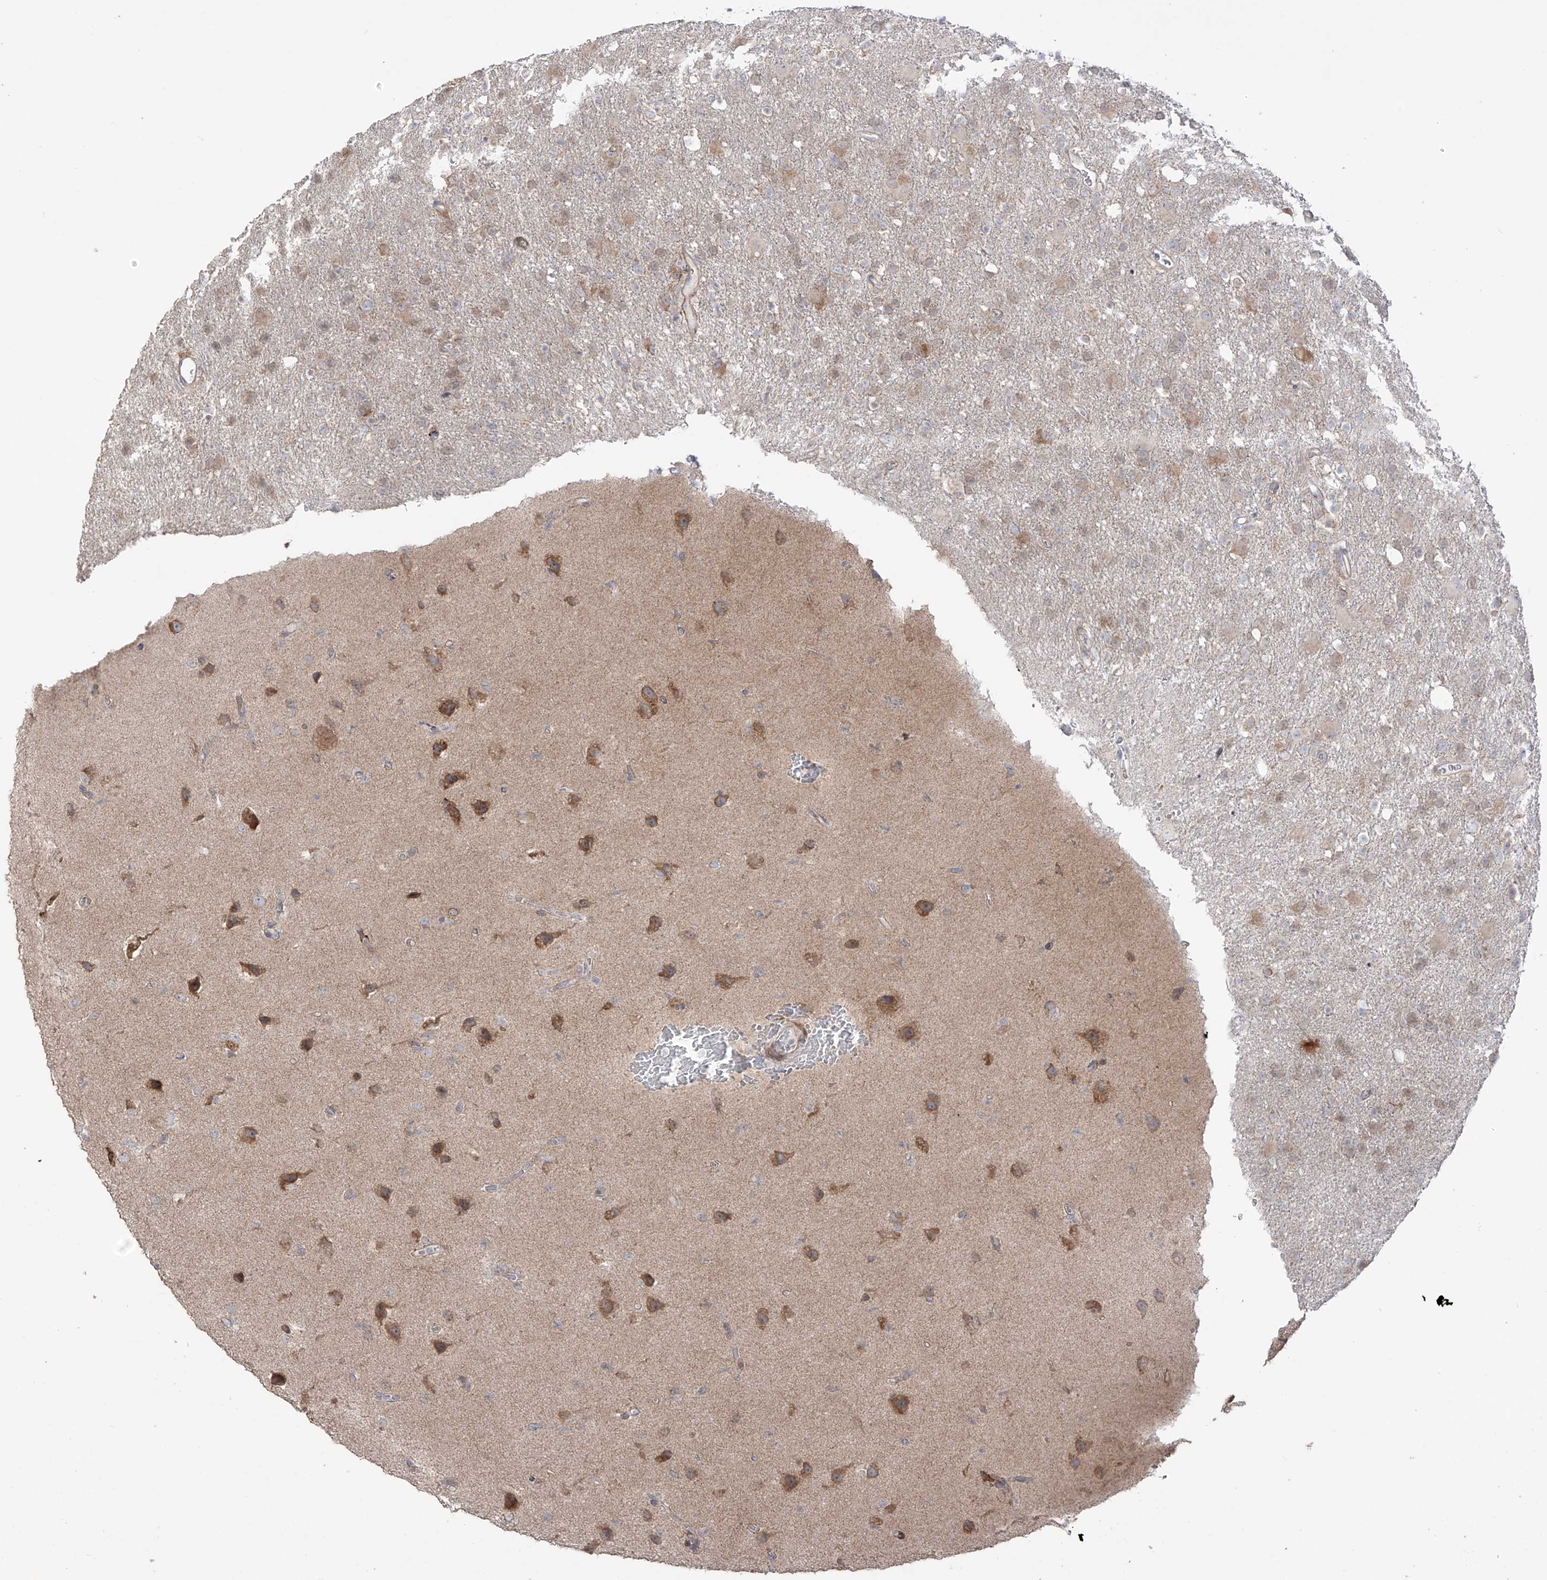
{"staining": {"intensity": "weak", "quantity": "25%-75%", "location": "cytoplasmic/membranous"}, "tissue": "glioma", "cell_type": "Tumor cells", "image_type": "cancer", "snomed": [{"axis": "morphology", "description": "Glioma, malignant, High grade"}, {"axis": "topography", "description": "Brain"}], "caption": "Glioma stained with a brown dye exhibits weak cytoplasmic/membranous positive expression in approximately 25%-75% of tumor cells.", "gene": "YKT6", "patient": {"sex": "female", "age": 57}}